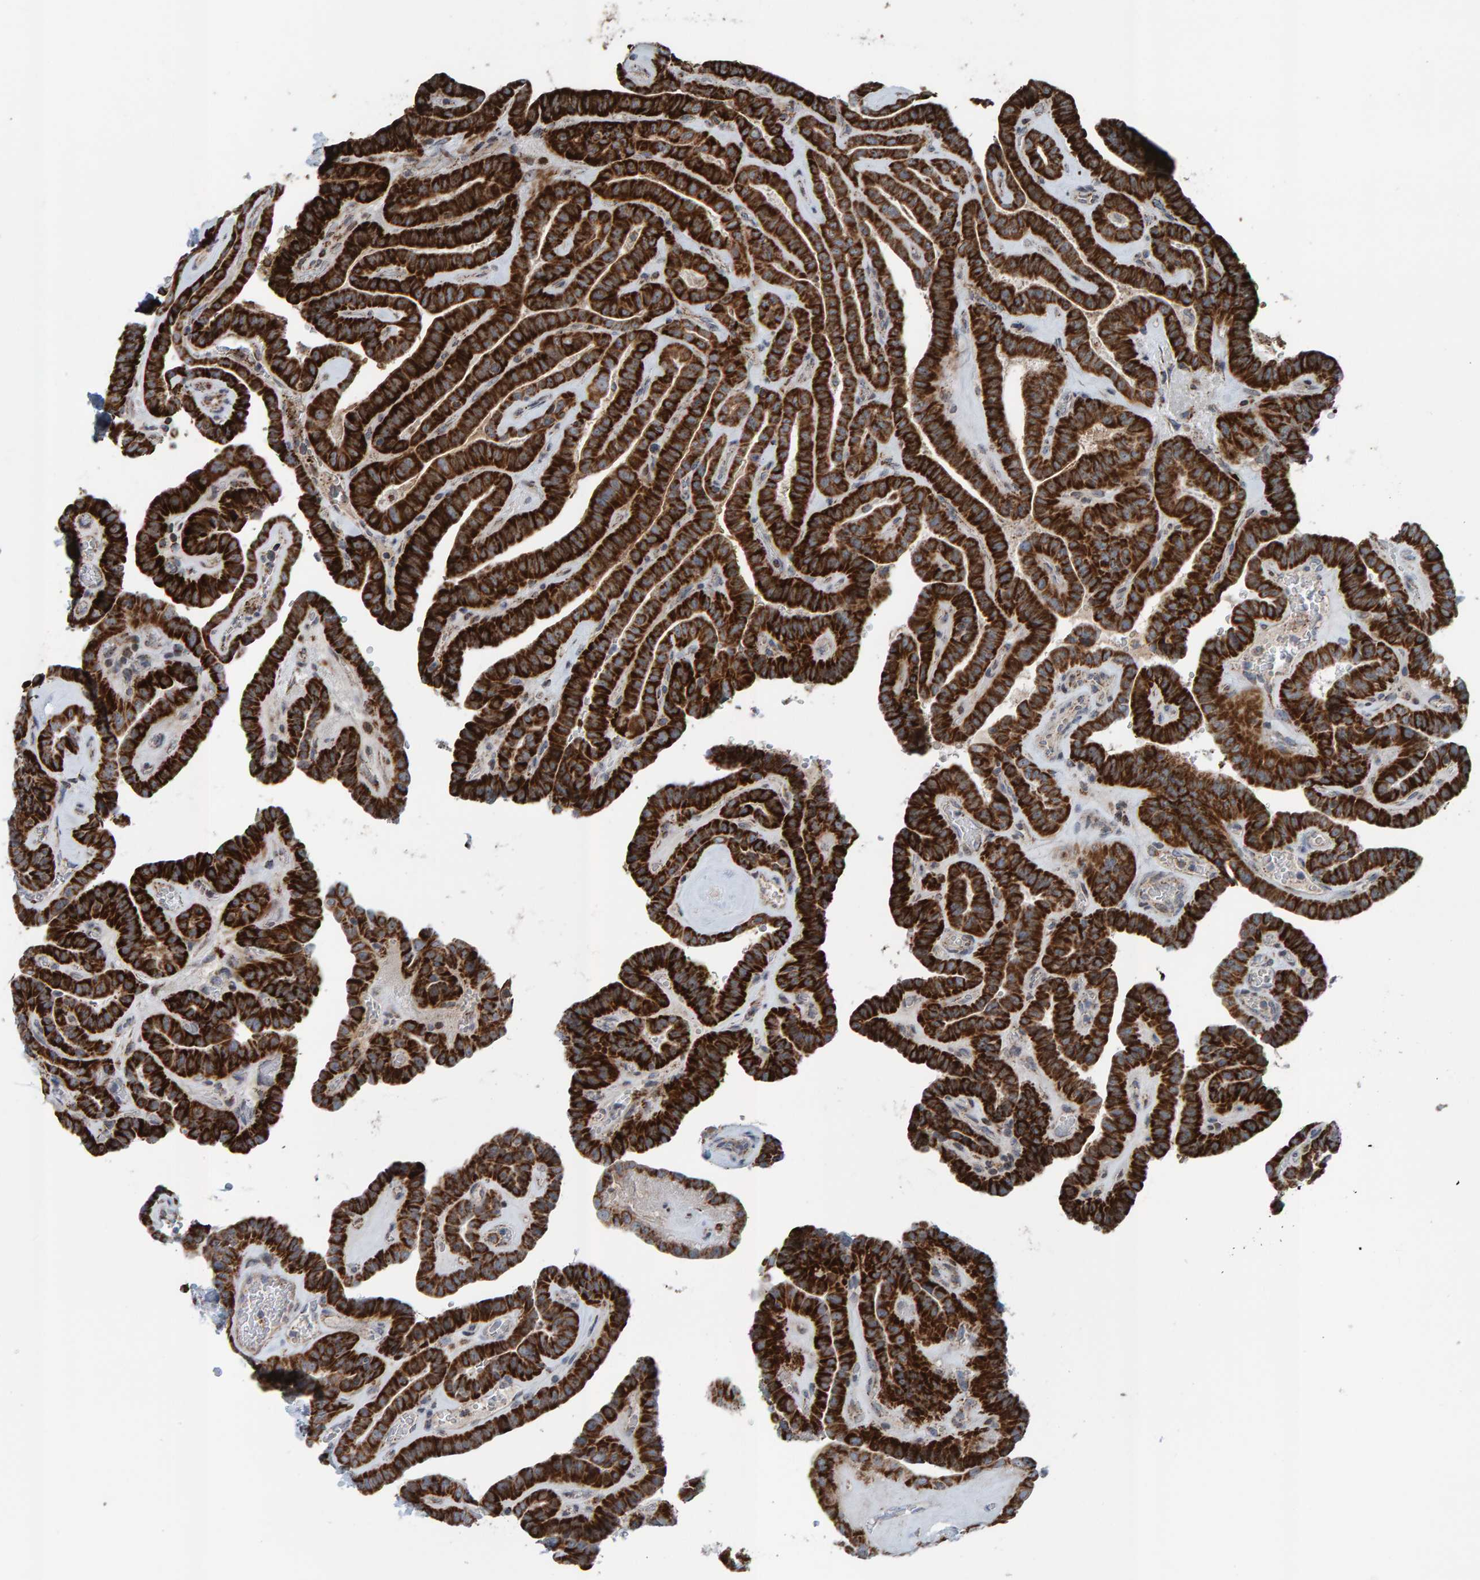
{"staining": {"intensity": "strong", "quantity": ">75%", "location": "cytoplasmic/membranous"}, "tissue": "thyroid cancer", "cell_type": "Tumor cells", "image_type": "cancer", "snomed": [{"axis": "morphology", "description": "Papillary adenocarcinoma, NOS"}, {"axis": "topography", "description": "Thyroid gland"}], "caption": "Thyroid papillary adenocarcinoma stained with DAB (3,3'-diaminobenzidine) immunohistochemistry (IHC) demonstrates high levels of strong cytoplasmic/membranous expression in about >75% of tumor cells.", "gene": "ZNF48", "patient": {"sex": "male", "age": 77}}